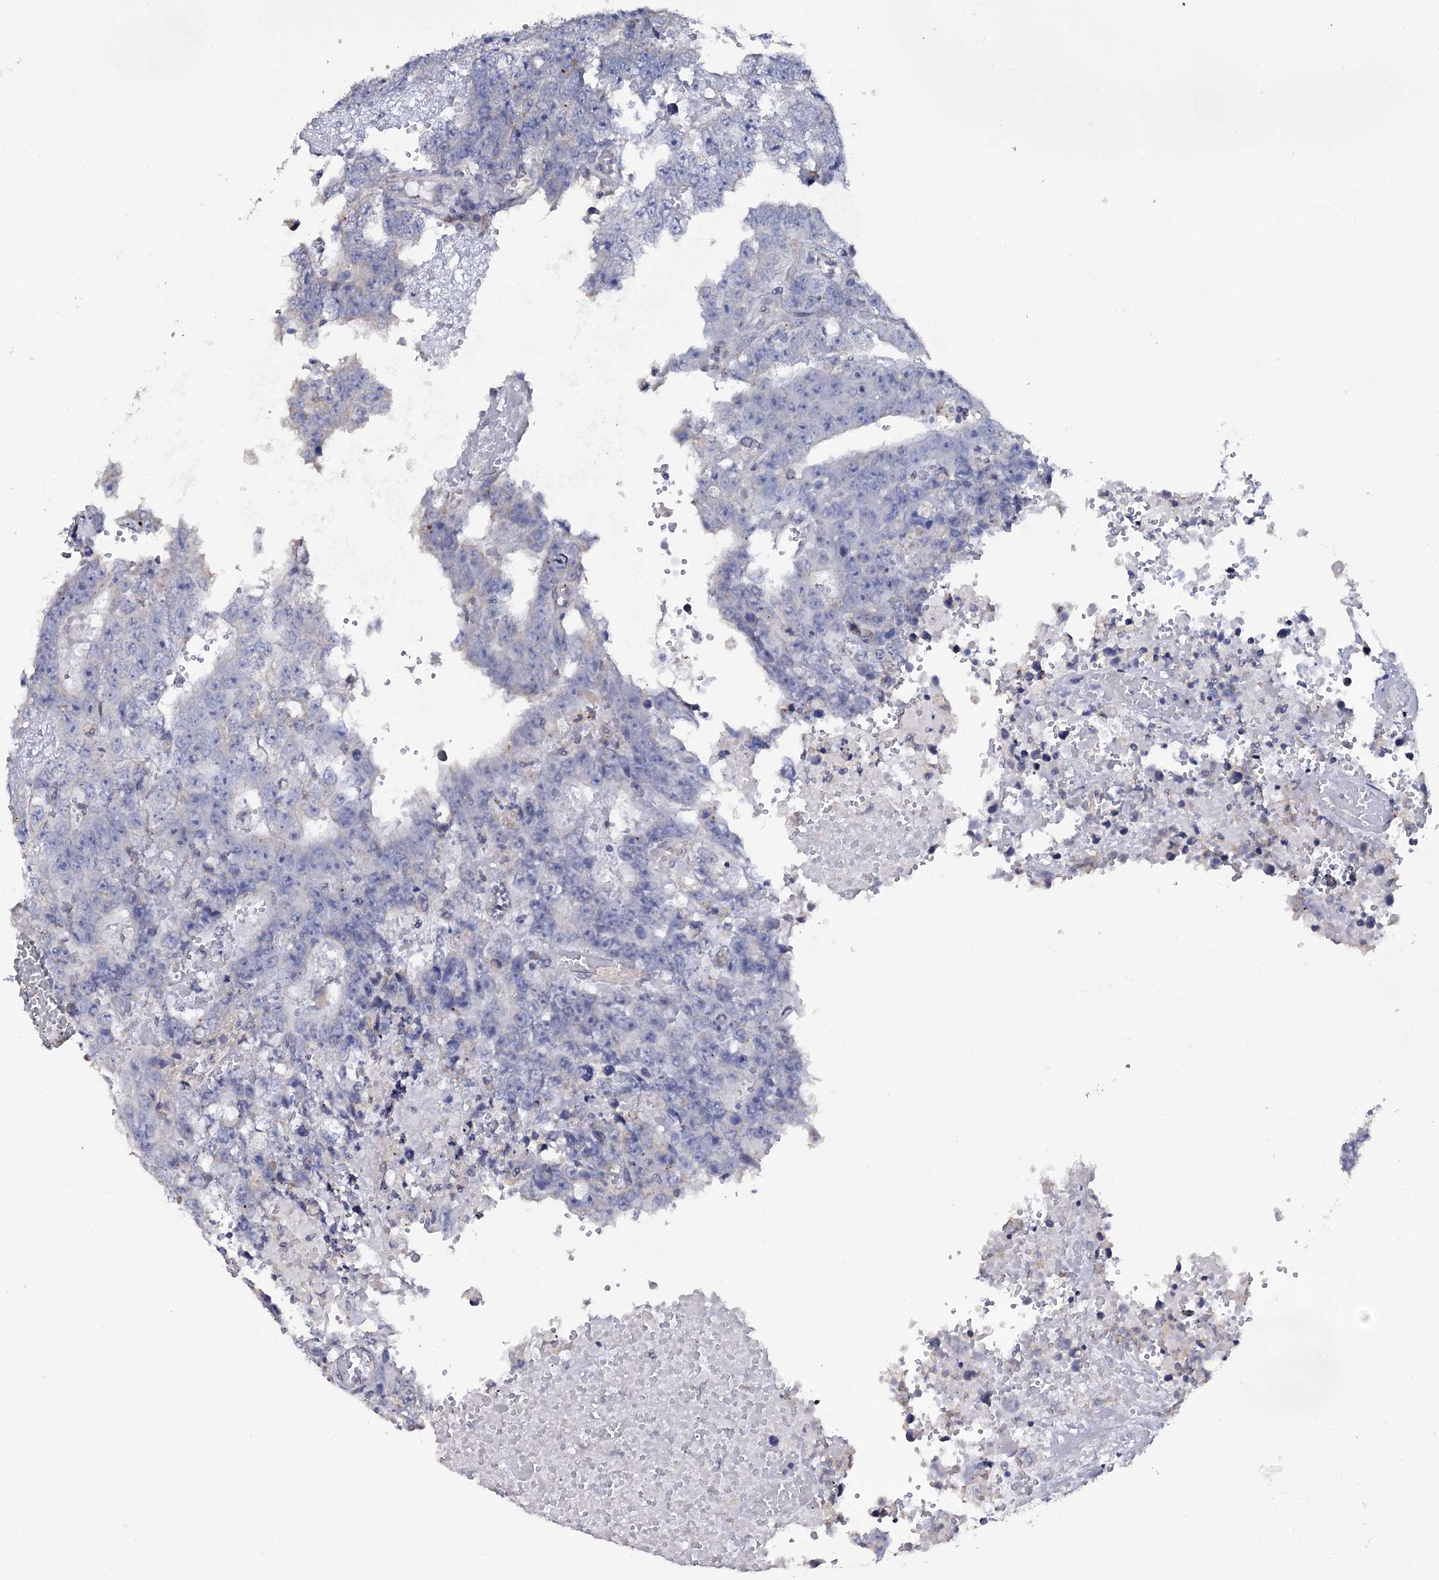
{"staining": {"intensity": "negative", "quantity": "none", "location": "none"}, "tissue": "testis cancer", "cell_type": "Tumor cells", "image_type": "cancer", "snomed": [{"axis": "morphology", "description": "Carcinoma, Embryonal, NOS"}, {"axis": "topography", "description": "Testis"}], "caption": "Testis cancer was stained to show a protein in brown. There is no significant staining in tumor cells. Brightfield microscopy of immunohistochemistry stained with DAB (3,3'-diaminobenzidine) (brown) and hematoxylin (blue), captured at high magnification.", "gene": "CRYL1", "patient": {"sex": "male", "age": 25}}